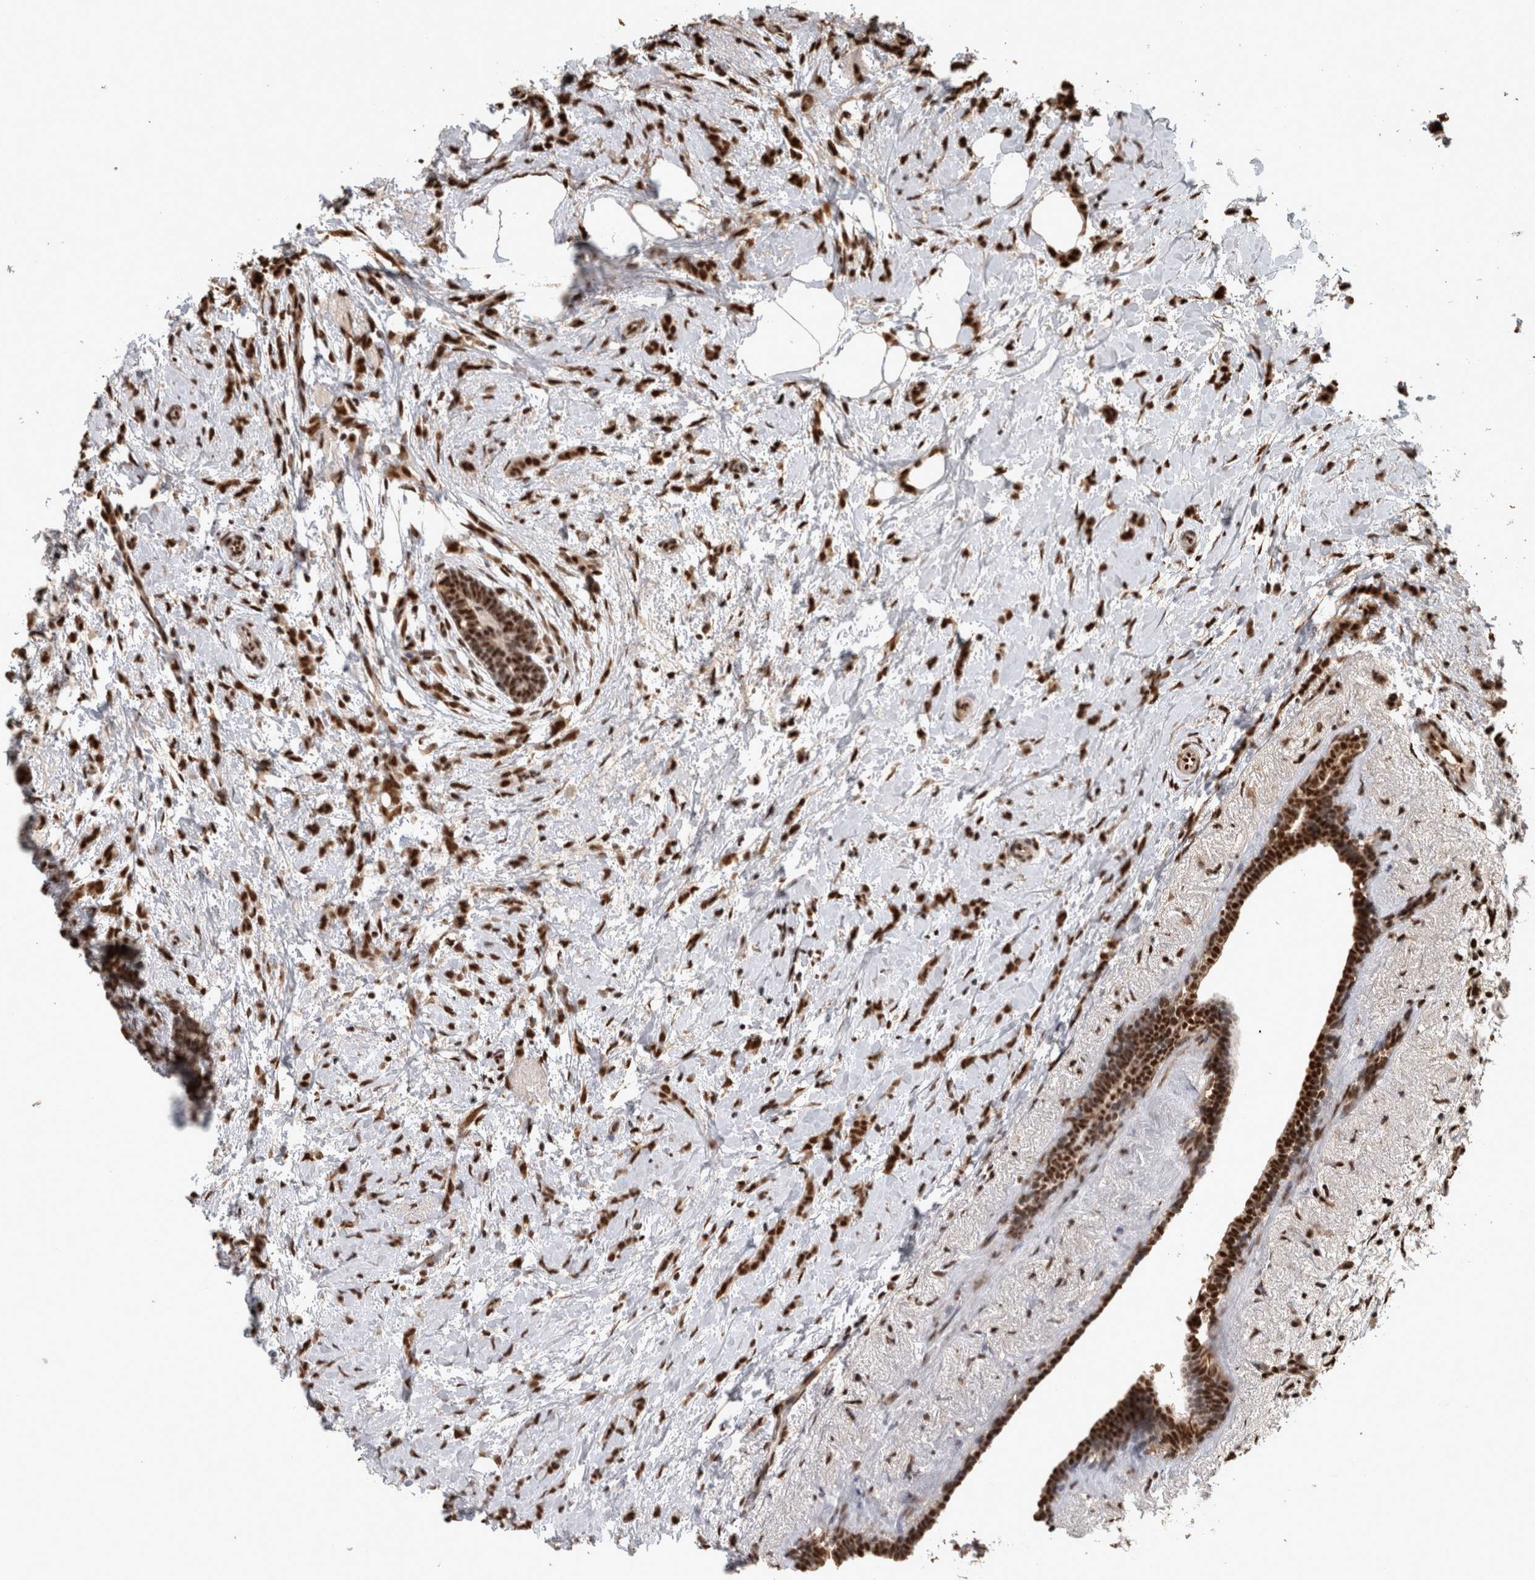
{"staining": {"intensity": "strong", "quantity": ">75%", "location": "nuclear"}, "tissue": "breast cancer", "cell_type": "Tumor cells", "image_type": "cancer", "snomed": [{"axis": "morphology", "description": "Lobular carcinoma, in situ"}, {"axis": "morphology", "description": "Lobular carcinoma"}, {"axis": "topography", "description": "Breast"}], "caption": "About >75% of tumor cells in breast cancer (lobular carcinoma) display strong nuclear protein expression as visualized by brown immunohistochemical staining.", "gene": "RAD50", "patient": {"sex": "female", "age": 41}}